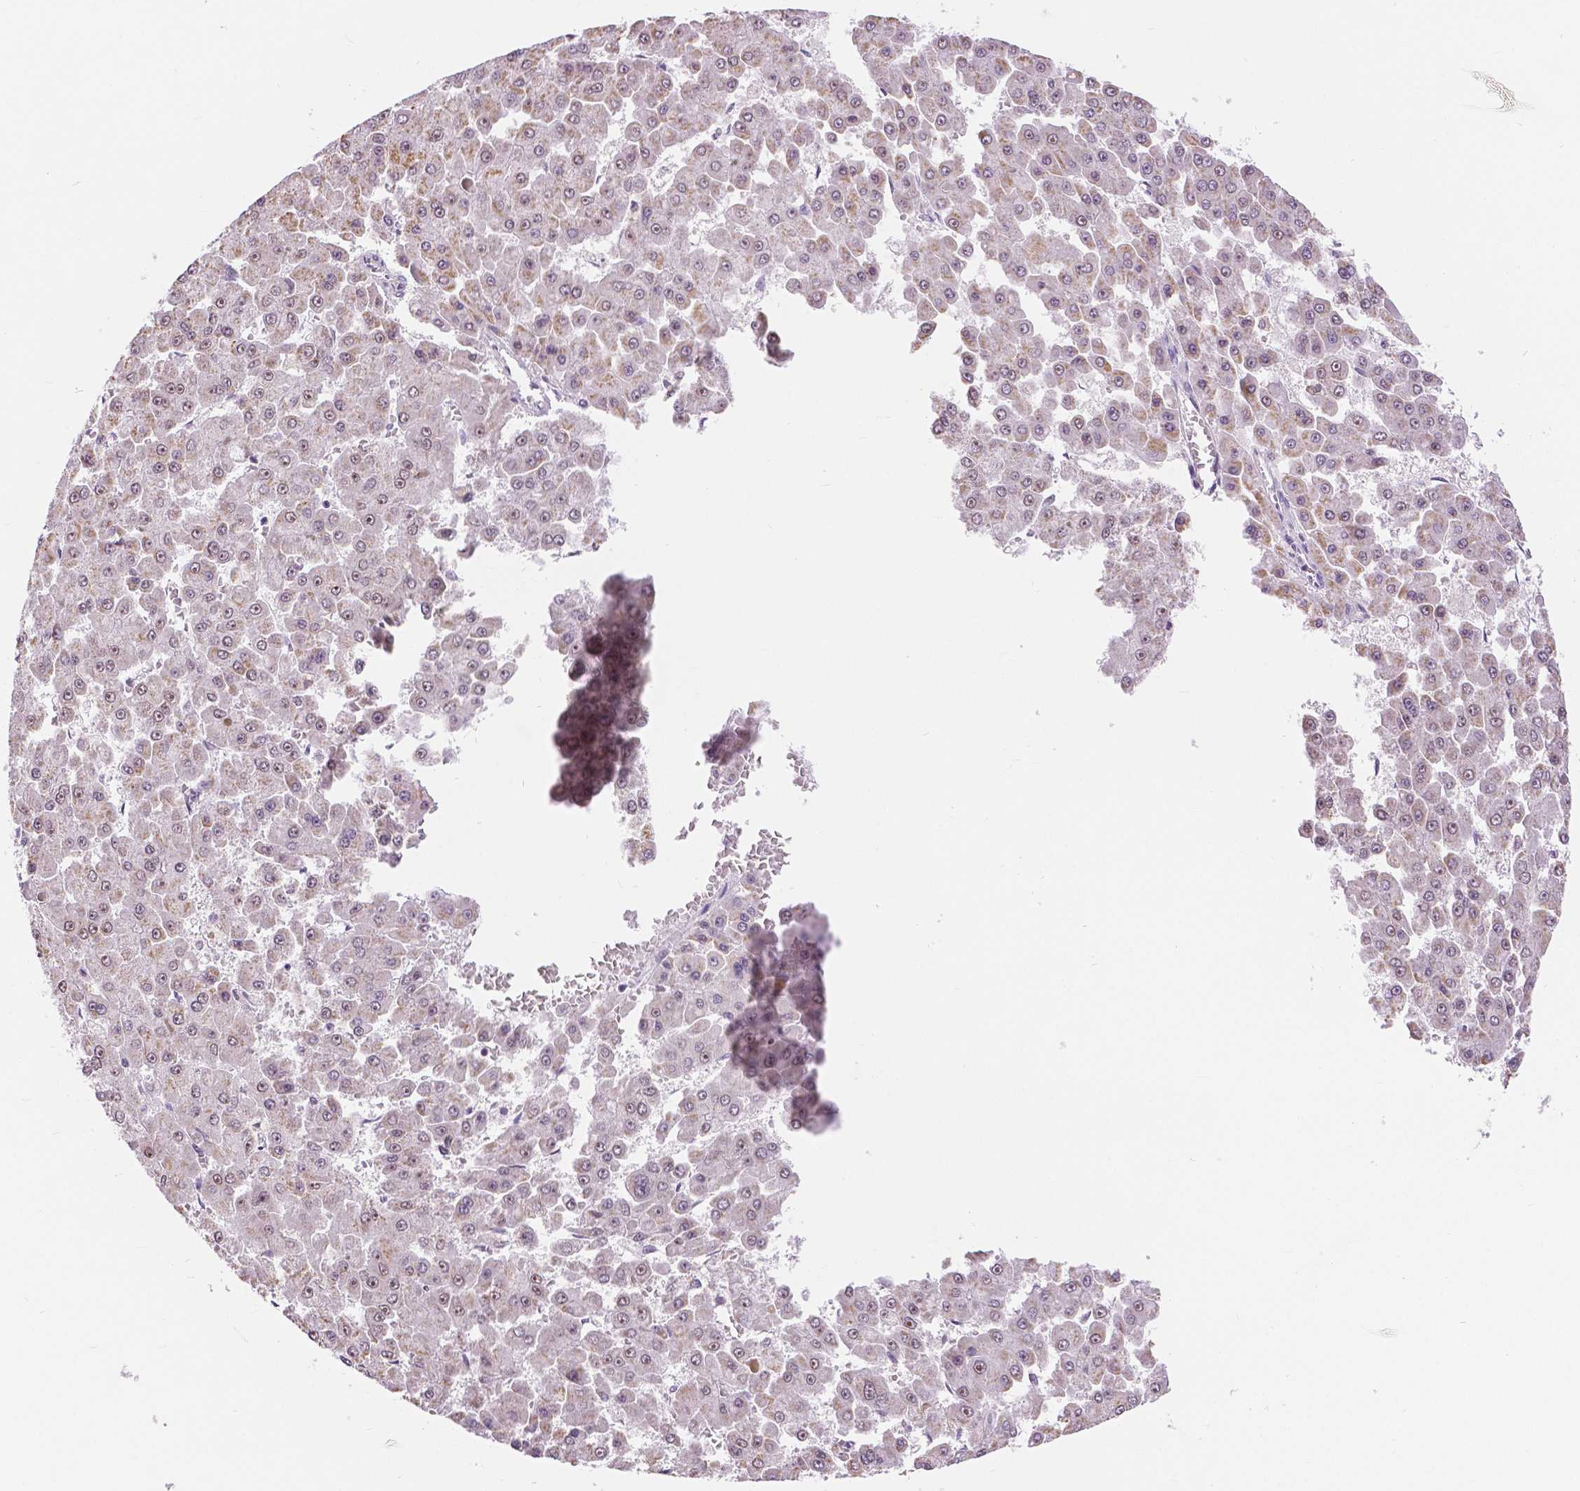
{"staining": {"intensity": "weak", "quantity": "25%-75%", "location": "nuclear"}, "tissue": "liver cancer", "cell_type": "Tumor cells", "image_type": "cancer", "snomed": [{"axis": "morphology", "description": "Carcinoma, Hepatocellular, NOS"}, {"axis": "topography", "description": "Liver"}], "caption": "Tumor cells reveal weak nuclear positivity in about 25%-75% of cells in liver hepatocellular carcinoma.", "gene": "NHP2", "patient": {"sex": "male", "age": 78}}